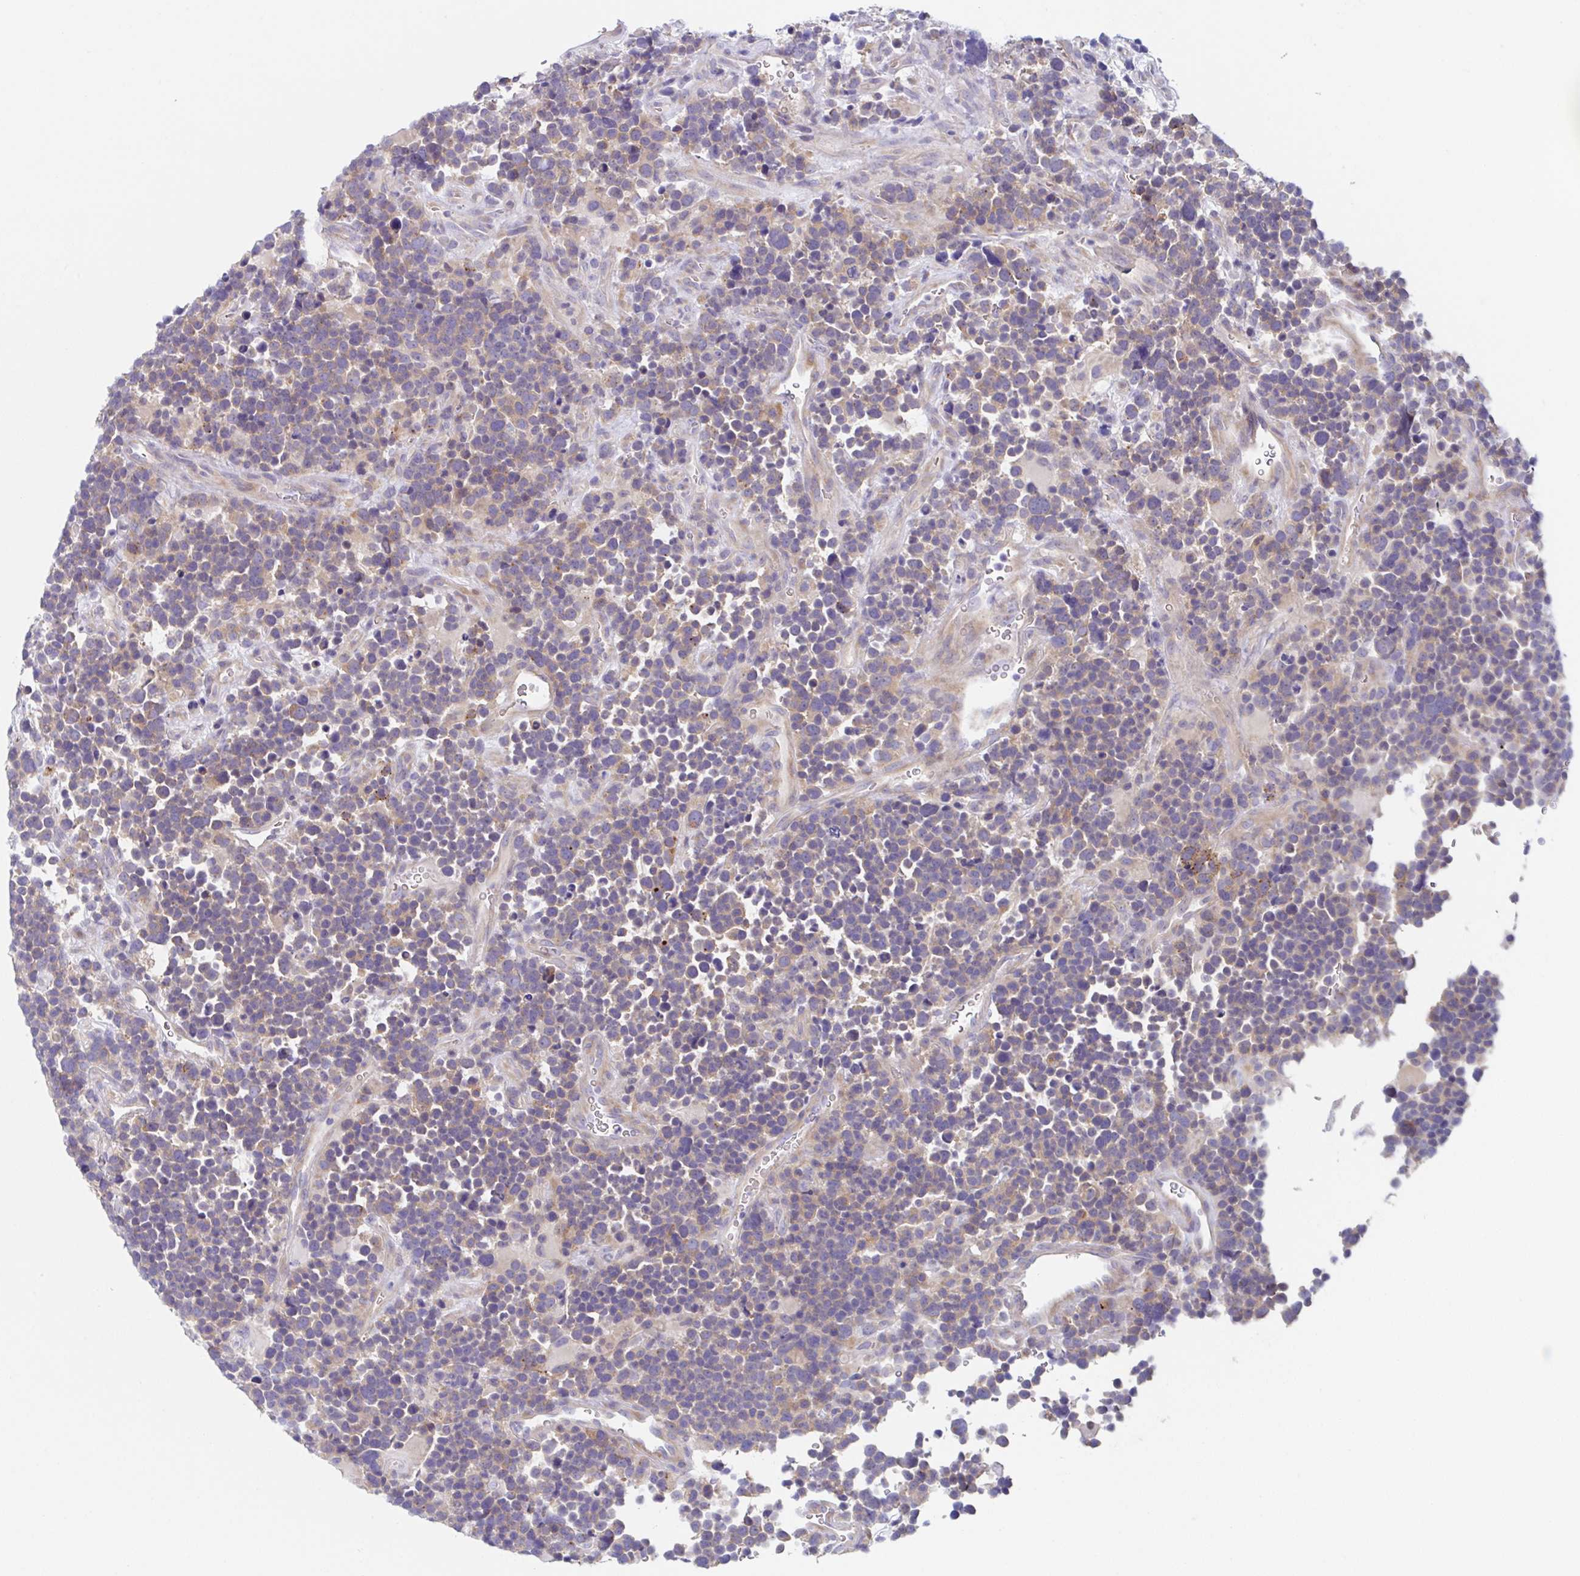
{"staining": {"intensity": "weak", "quantity": "<25%", "location": "cytoplasmic/membranous"}, "tissue": "glioma", "cell_type": "Tumor cells", "image_type": "cancer", "snomed": [{"axis": "morphology", "description": "Glioma, malignant, High grade"}, {"axis": "topography", "description": "Brain"}], "caption": "Histopathology image shows no protein positivity in tumor cells of glioma tissue.", "gene": "HTR2A", "patient": {"sex": "male", "age": 33}}